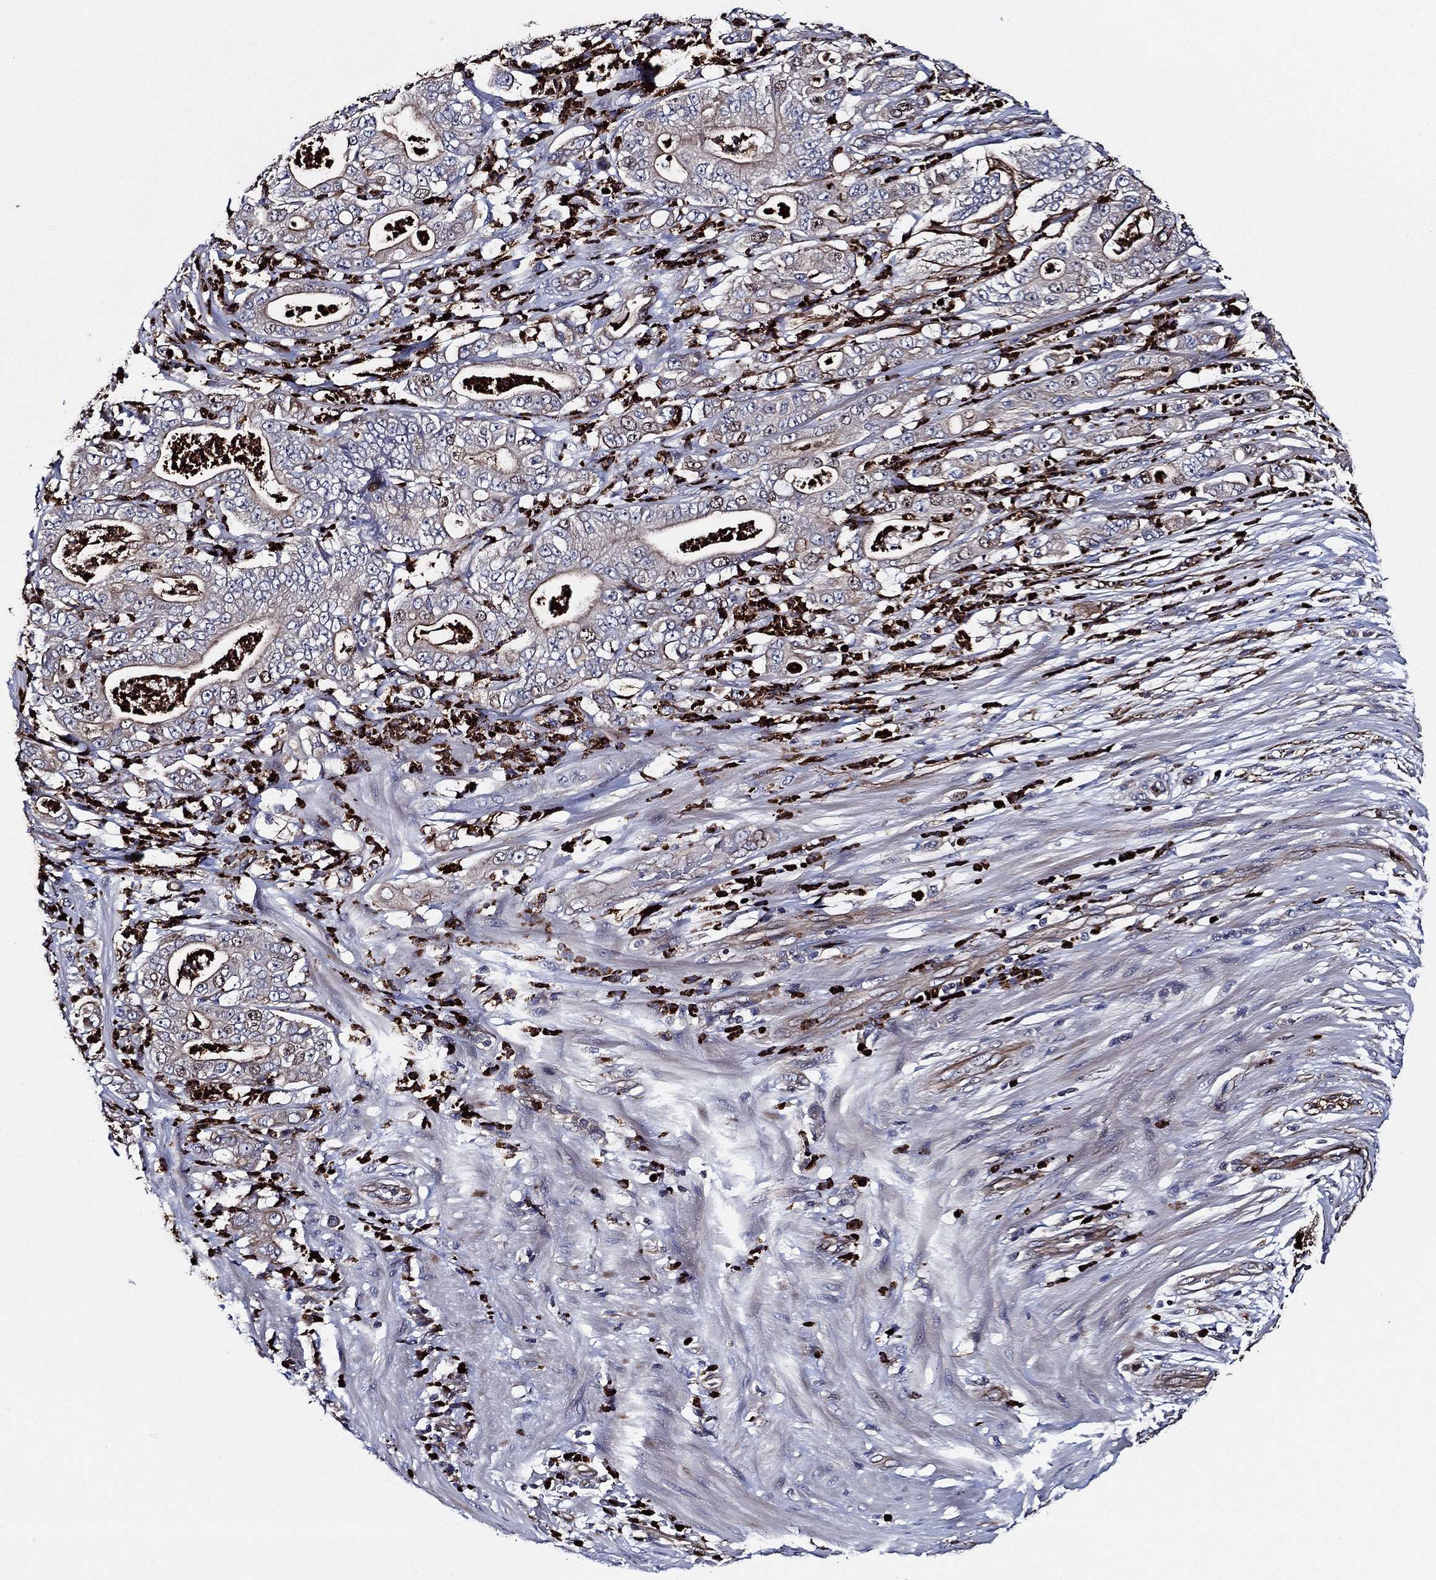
{"staining": {"intensity": "weak", "quantity": "<25%", "location": "cytoplasmic/membranous"}, "tissue": "pancreatic cancer", "cell_type": "Tumor cells", "image_type": "cancer", "snomed": [{"axis": "morphology", "description": "Adenocarcinoma, NOS"}, {"axis": "topography", "description": "Pancreas"}], "caption": "Photomicrograph shows no significant protein staining in tumor cells of pancreatic cancer (adenocarcinoma).", "gene": "KIF20B", "patient": {"sex": "male", "age": 71}}